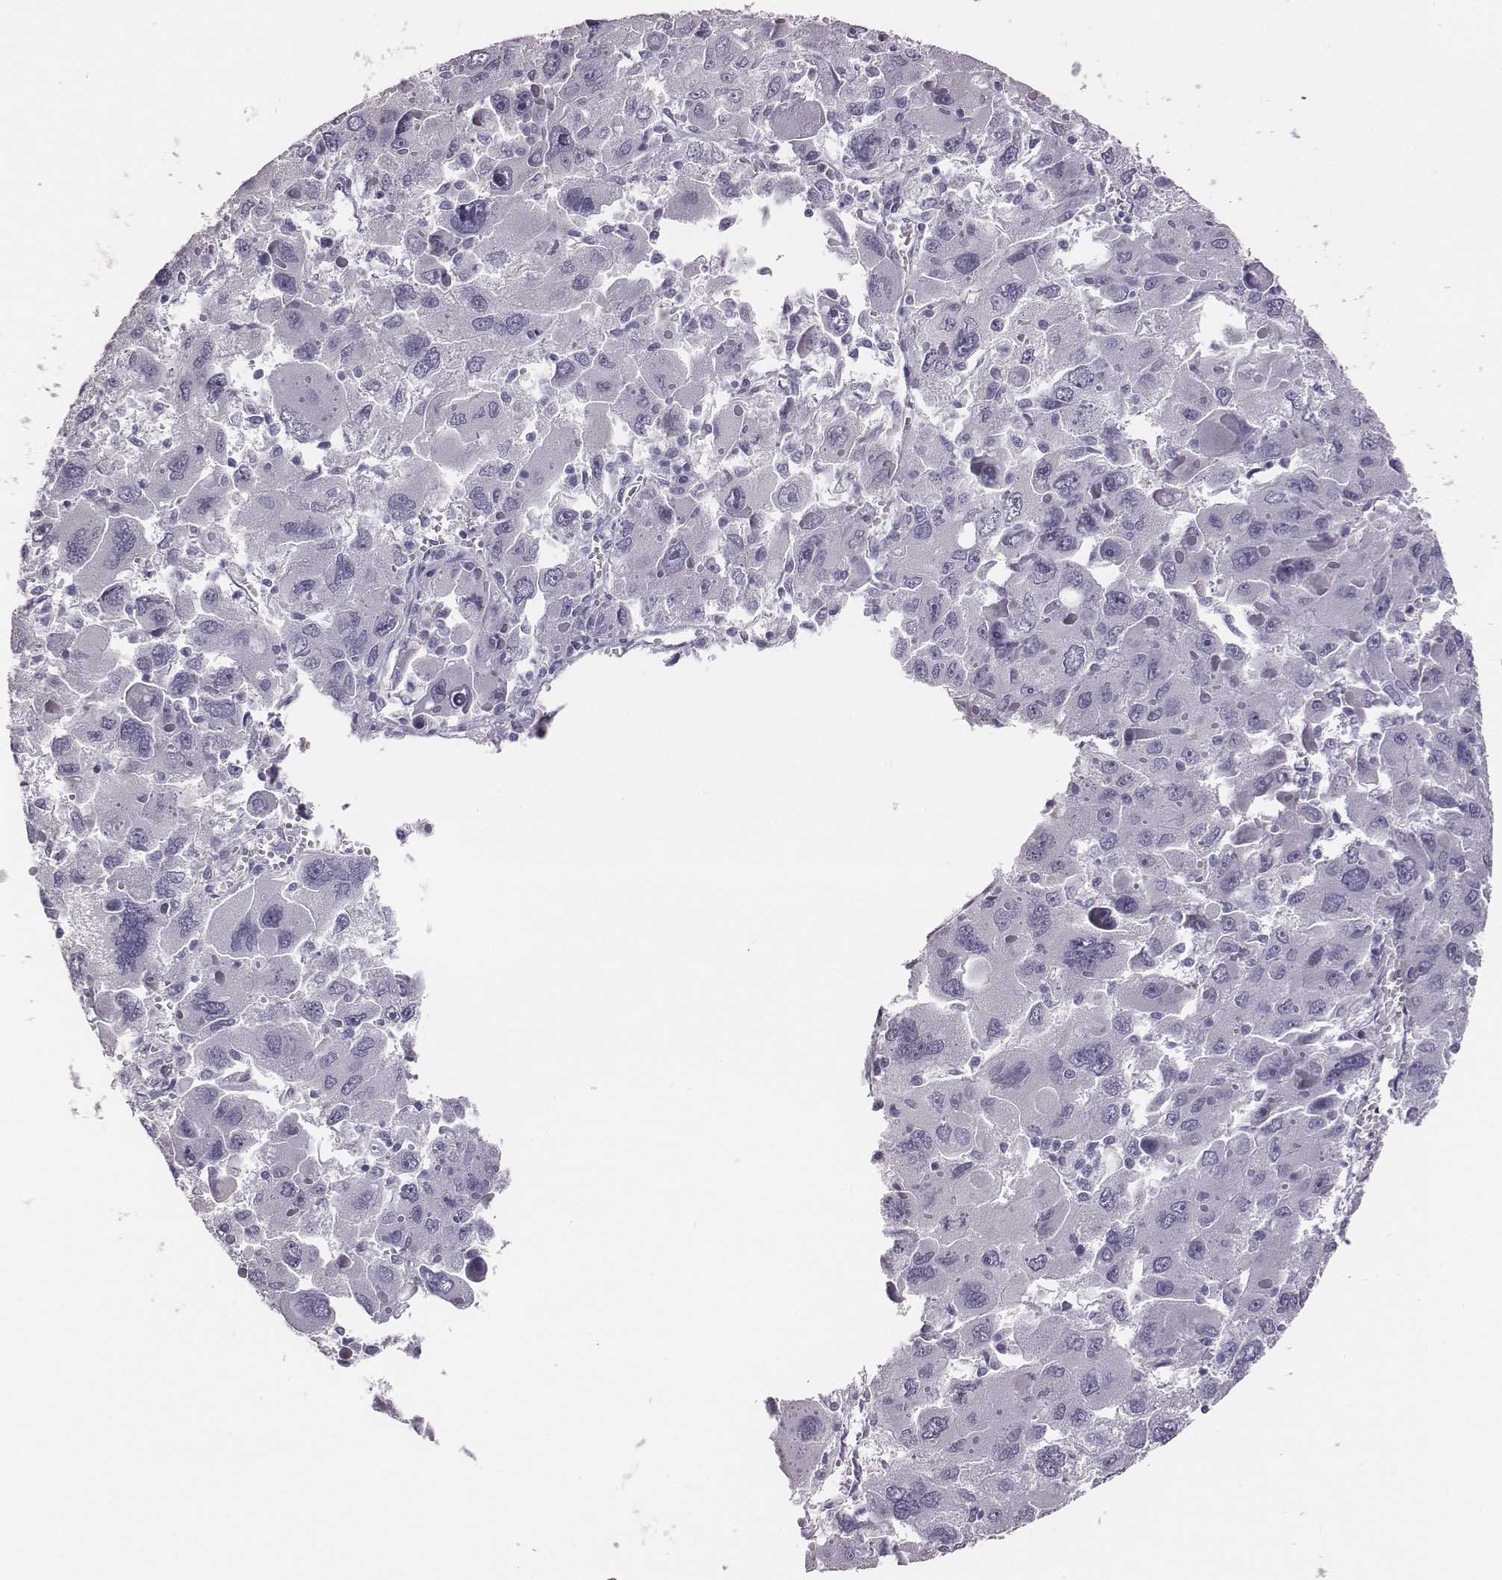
{"staining": {"intensity": "negative", "quantity": "none", "location": "none"}, "tissue": "liver cancer", "cell_type": "Tumor cells", "image_type": "cancer", "snomed": [{"axis": "morphology", "description": "Carcinoma, Hepatocellular, NOS"}, {"axis": "topography", "description": "Liver"}], "caption": "Immunohistochemical staining of human liver cancer displays no significant expression in tumor cells.", "gene": "GUCA1A", "patient": {"sex": "female", "age": 41}}